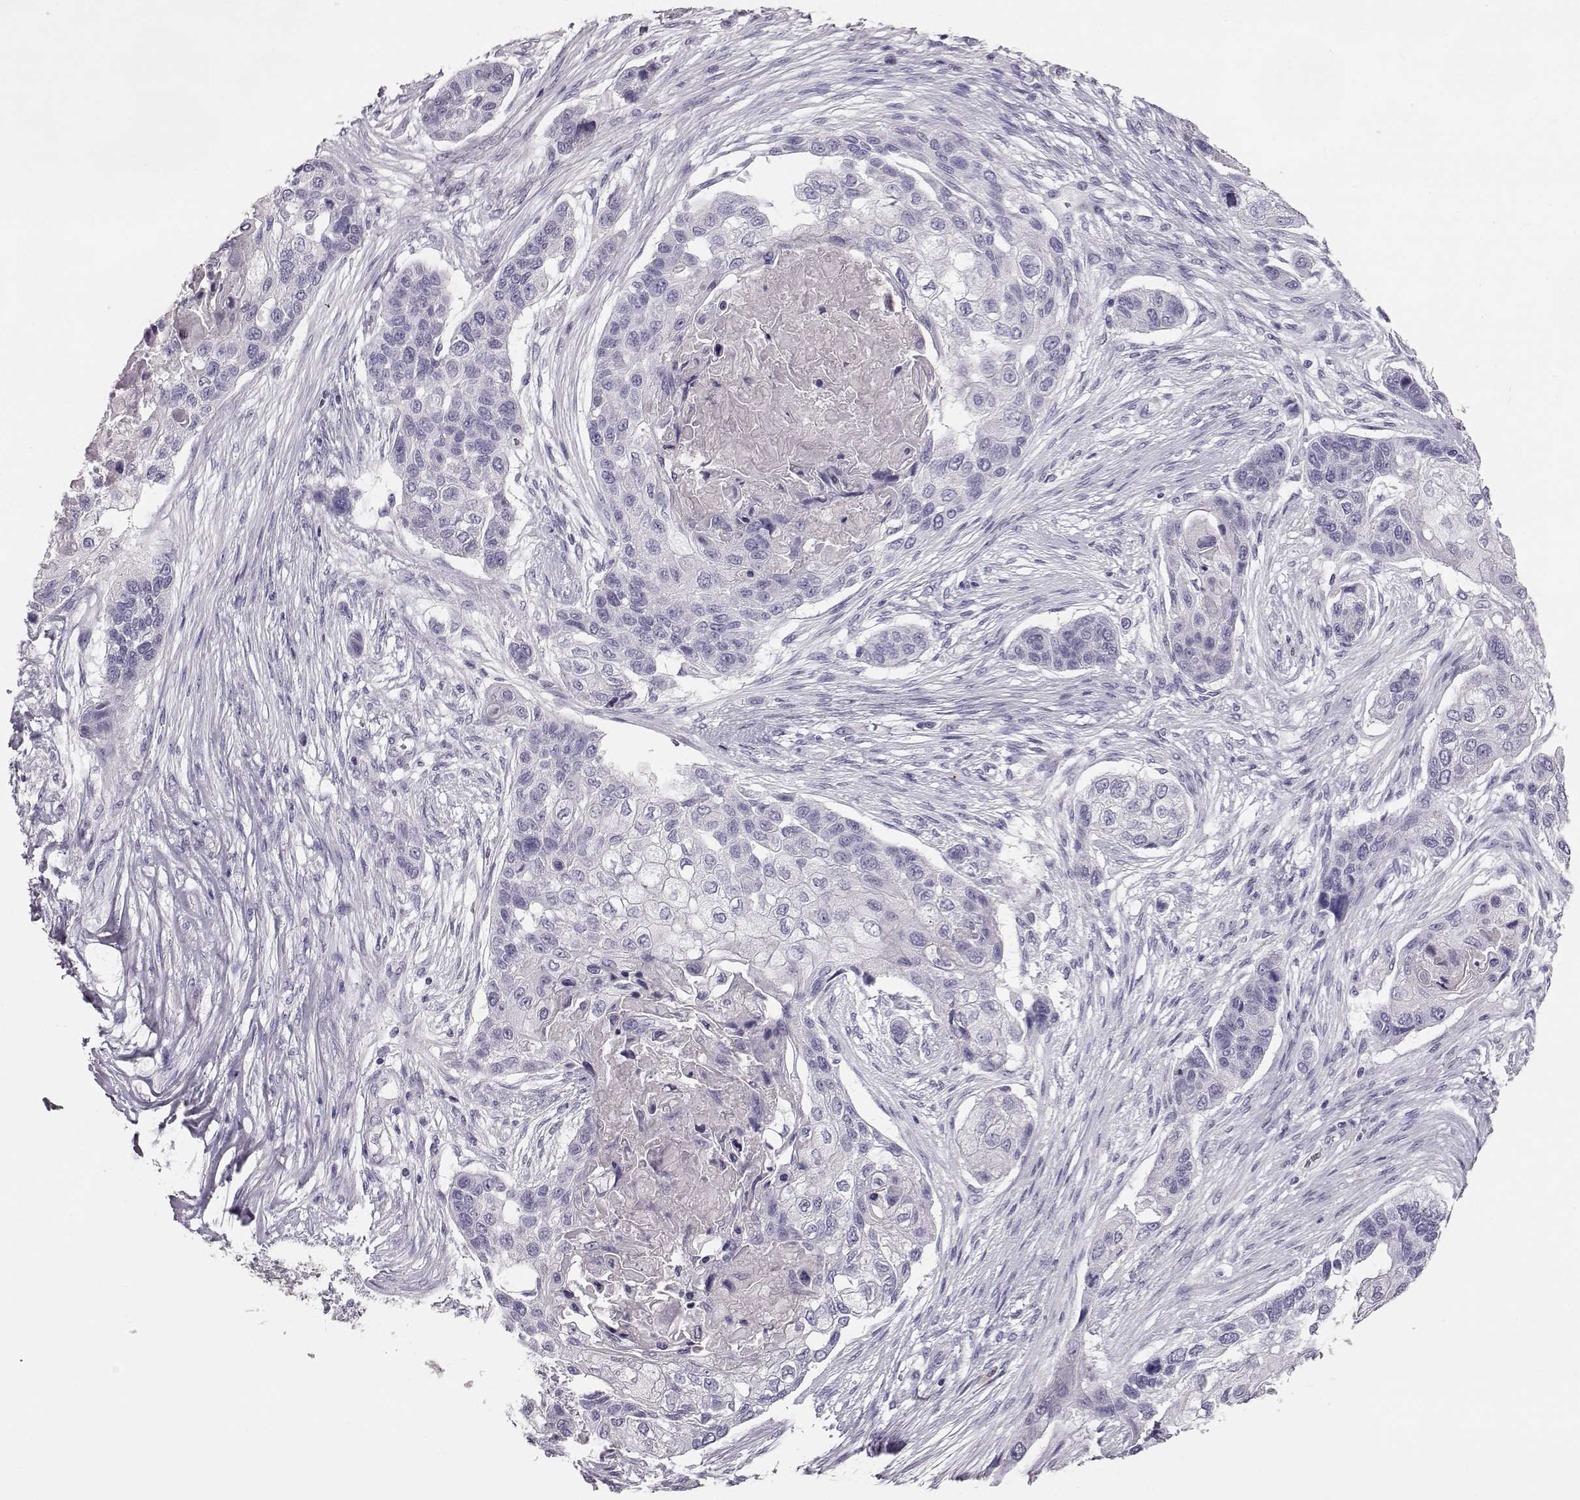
{"staining": {"intensity": "negative", "quantity": "none", "location": "none"}, "tissue": "lung cancer", "cell_type": "Tumor cells", "image_type": "cancer", "snomed": [{"axis": "morphology", "description": "Squamous cell carcinoma, NOS"}, {"axis": "topography", "description": "Lung"}], "caption": "A micrograph of human lung cancer is negative for staining in tumor cells.", "gene": "NPTXR", "patient": {"sex": "male", "age": 69}}